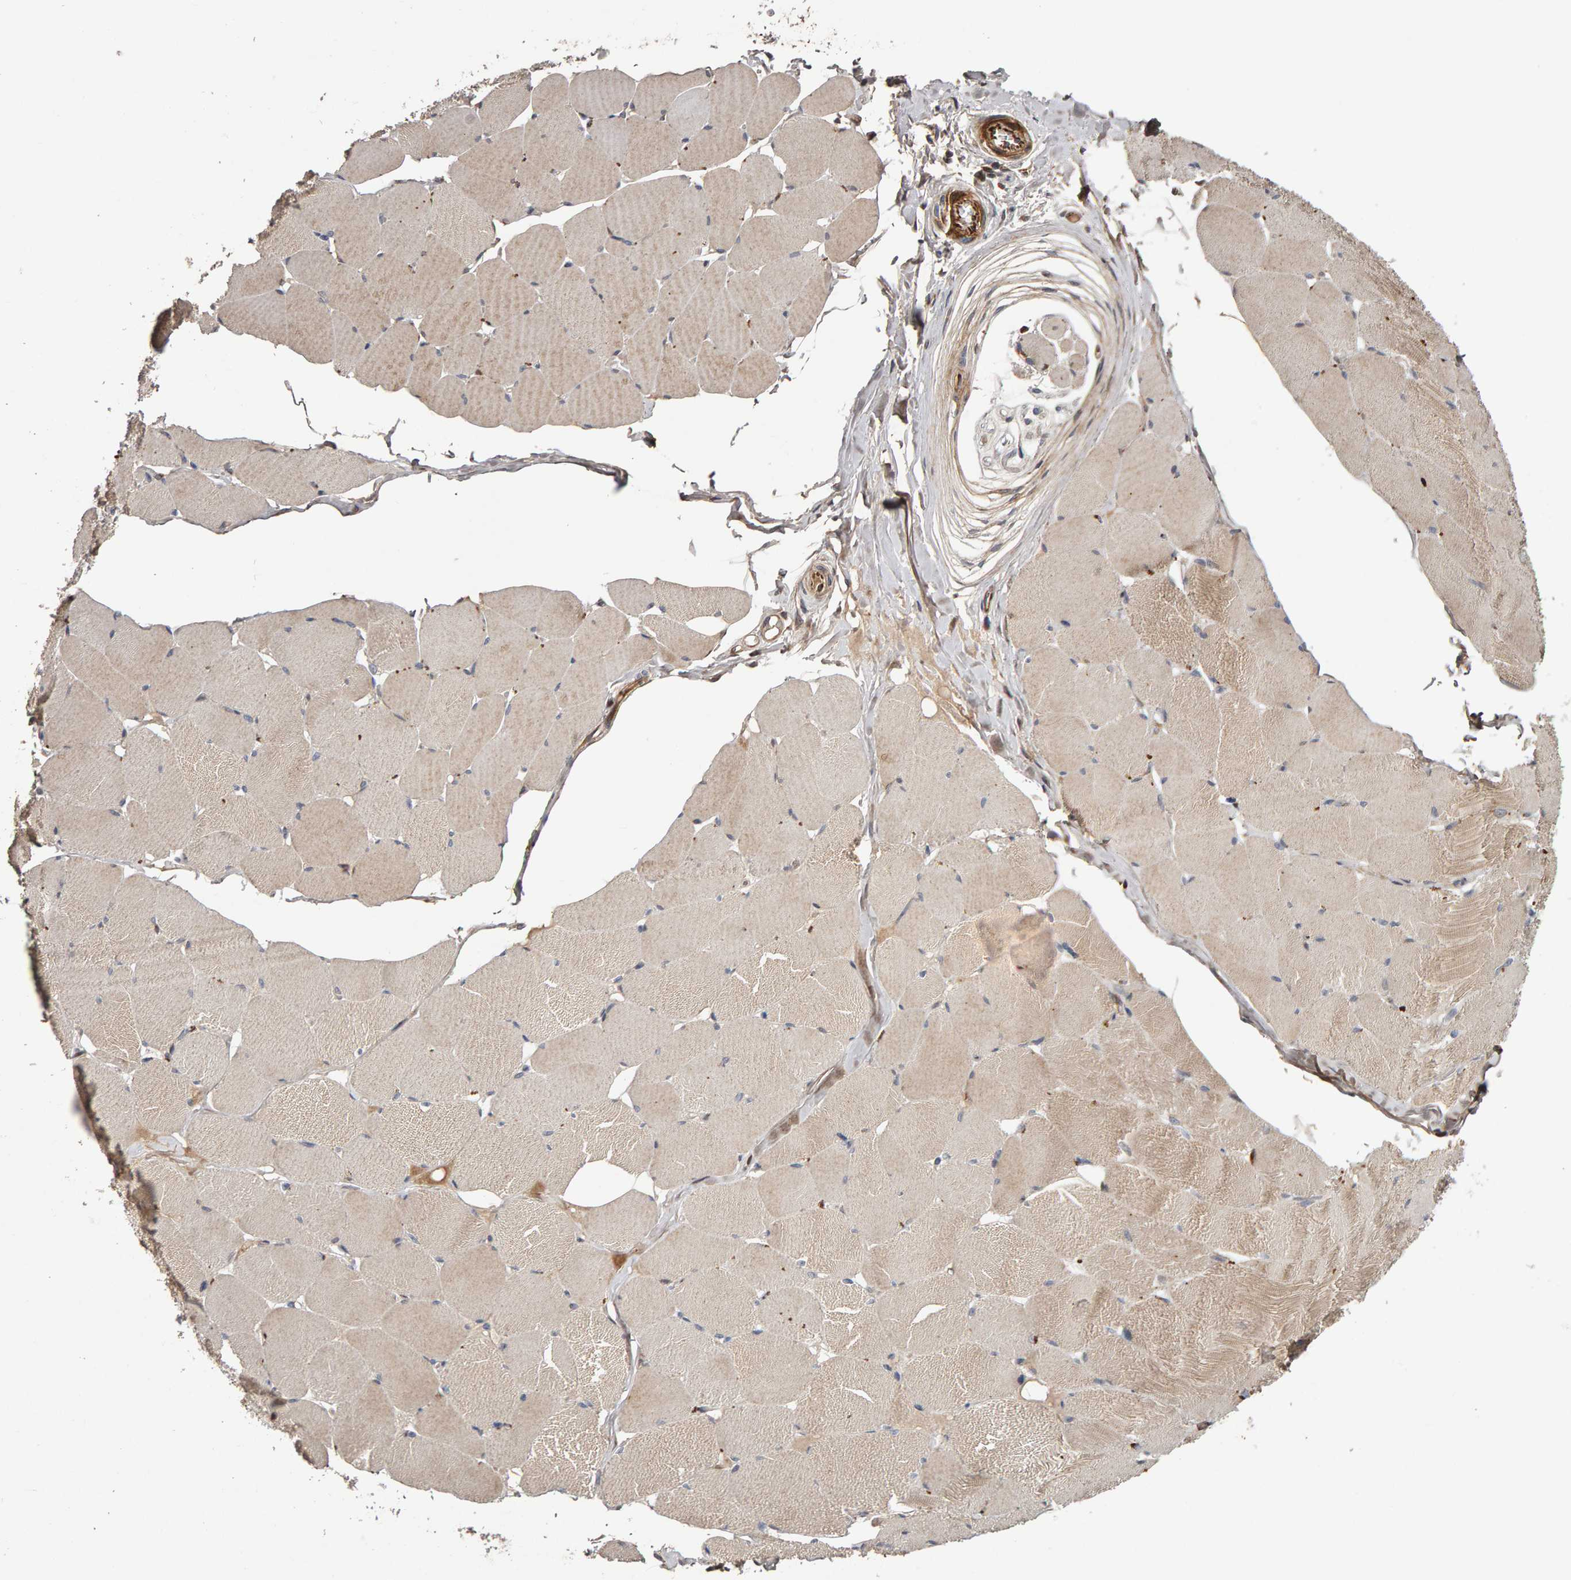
{"staining": {"intensity": "moderate", "quantity": "25%-75%", "location": "cytoplasmic/membranous"}, "tissue": "skeletal muscle", "cell_type": "Myocytes", "image_type": "normal", "snomed": [{"axis": "morphology", "description": "Normal tissue, NOS"}, {"axis": "topography", "description": "Skin"}, {"axis": "topography", "description": "Skeletal muscle"}], "caption": "This is a photomicrograph of IHC staining of normal skeletal muscle, which shows moderate positivity in the cytoplasmic/membranous of myocytes.", "gene": "CANT1", "patient": {"sex": "male", "age": 83}}